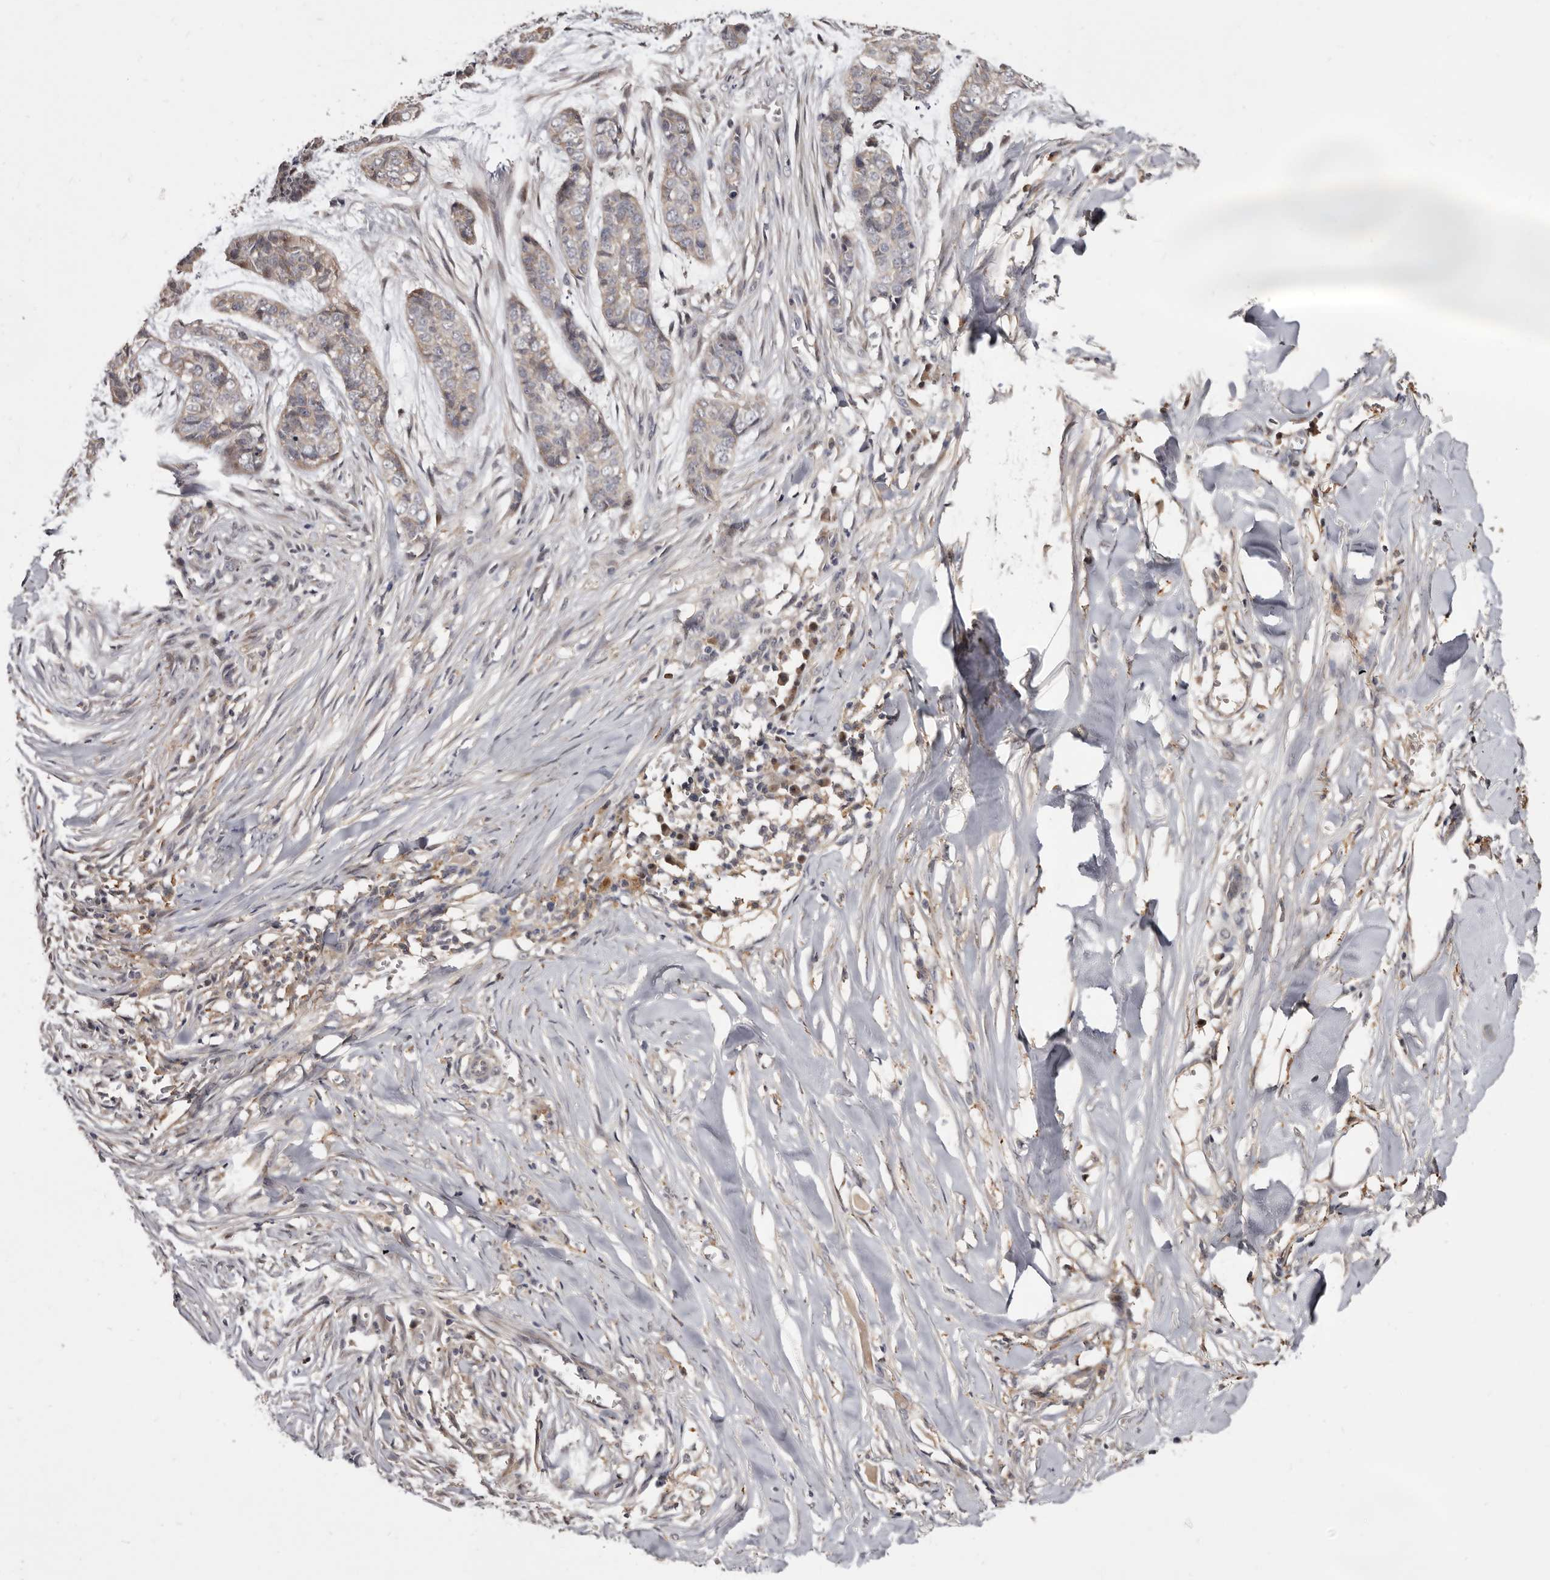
{"staining": {"intensity": "weak", "quantity": "<25%", "location": "cytoplasmic/membranous"}, "tissue": "skin cancer", "cell_type": "Tumor cells", "image_type": "cancer", "snomed": [{"axis": "morphology", "description": "Basal cell carcinoma"}, {"axis": "topography", "description": "Skin"}], "caption": "Immunohistochemical staining of skin basal cell carcinoma displays no significant expression in tumor cells.", "gene": "INAVA", "patient": {"sex": "female", "age": 64}}